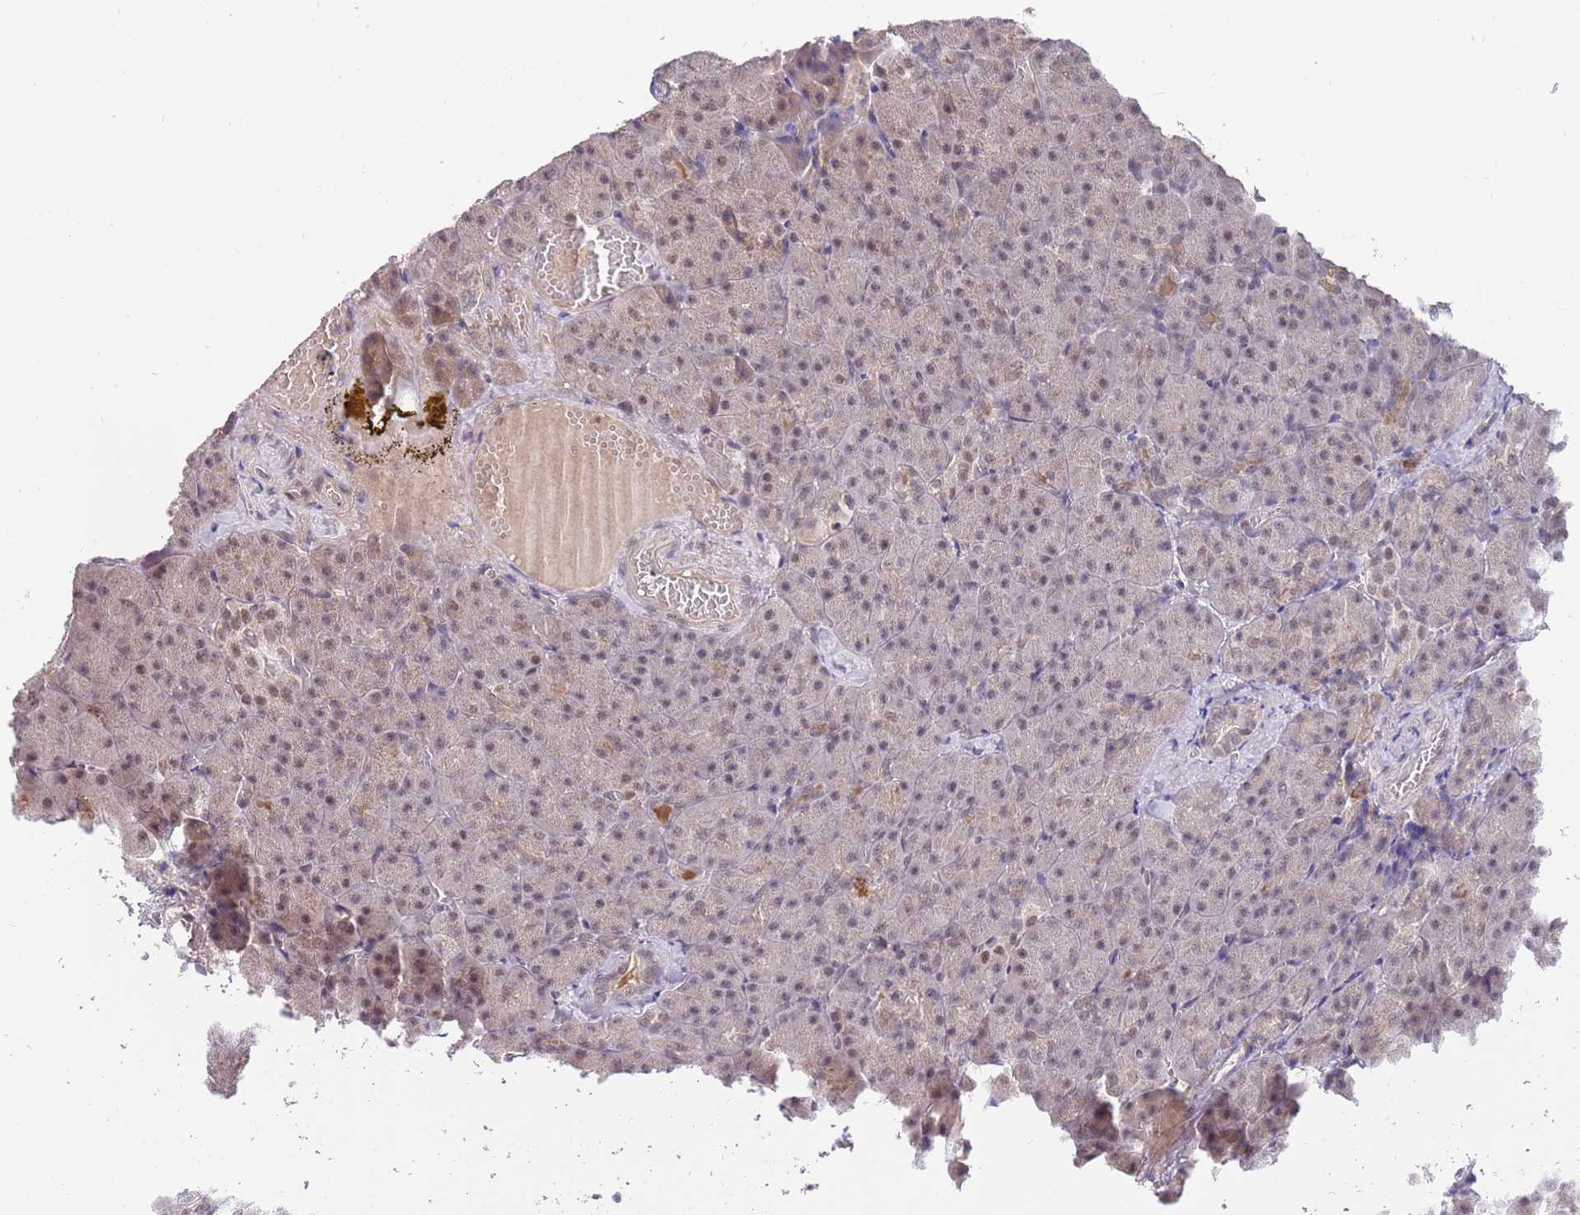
{"staining": {"intensity": "moderate", "quantity": "25%-75%", "location": "cytoplasmic/membranous"}, "tissue": "pancreas", "cell_type": "Exocrine glandular cells", "image_type": "normal", "snomed": [{"axis": "morphology", "description": "Normal tissue, NOS"}, {"axis": "topography", "description": "Pancreas"}], "caption": "Brown immunohistochemical staining in unremarkable human pancreas displays moderate cytoplasmic/membranous positivity in approximately 25%-75% of exocrine glandular cells.", "gene": "ZBTB7A", "patient": {"sex": "female", "age": 74}}